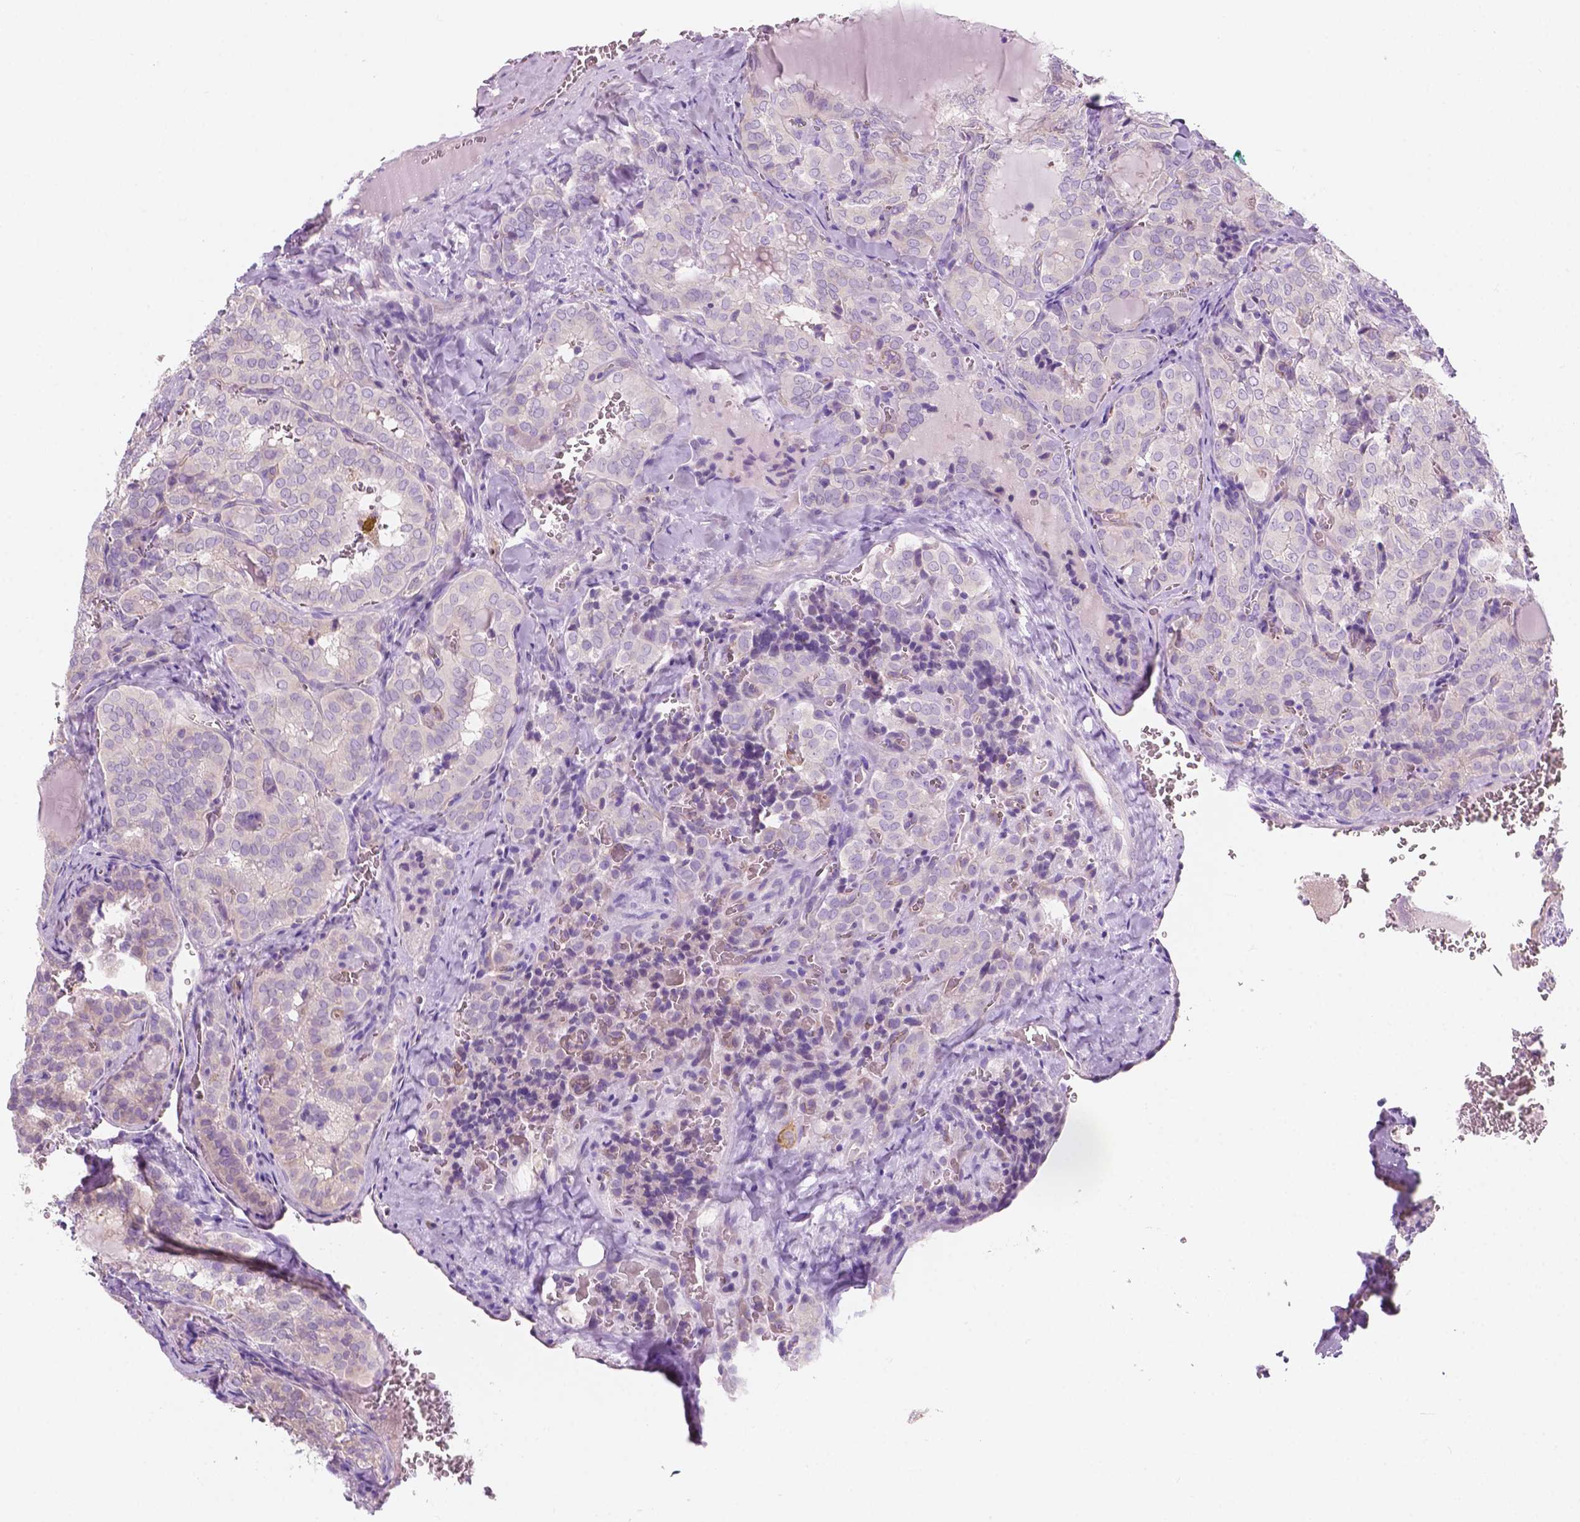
{"staining": {"intensity": "negative", "quantity": "none", "location": "none"}, "tissue": "thyroid cancer", "cell_type": "Tumor cells", "image_type": "cancer", "snomed": [{"axis": "morphology", "description": "Papillary adenocarcinoma, NOS"}, {"axis": "topography", "description": "Thyroid gland"}], "caption": "Thyroid papillary adenocarcinoma was stained to show a protein in brown. There is no significant expression in tumor cells.", "gene": "SEMA4A", "patient": {"sex": "female", "age": 41}}